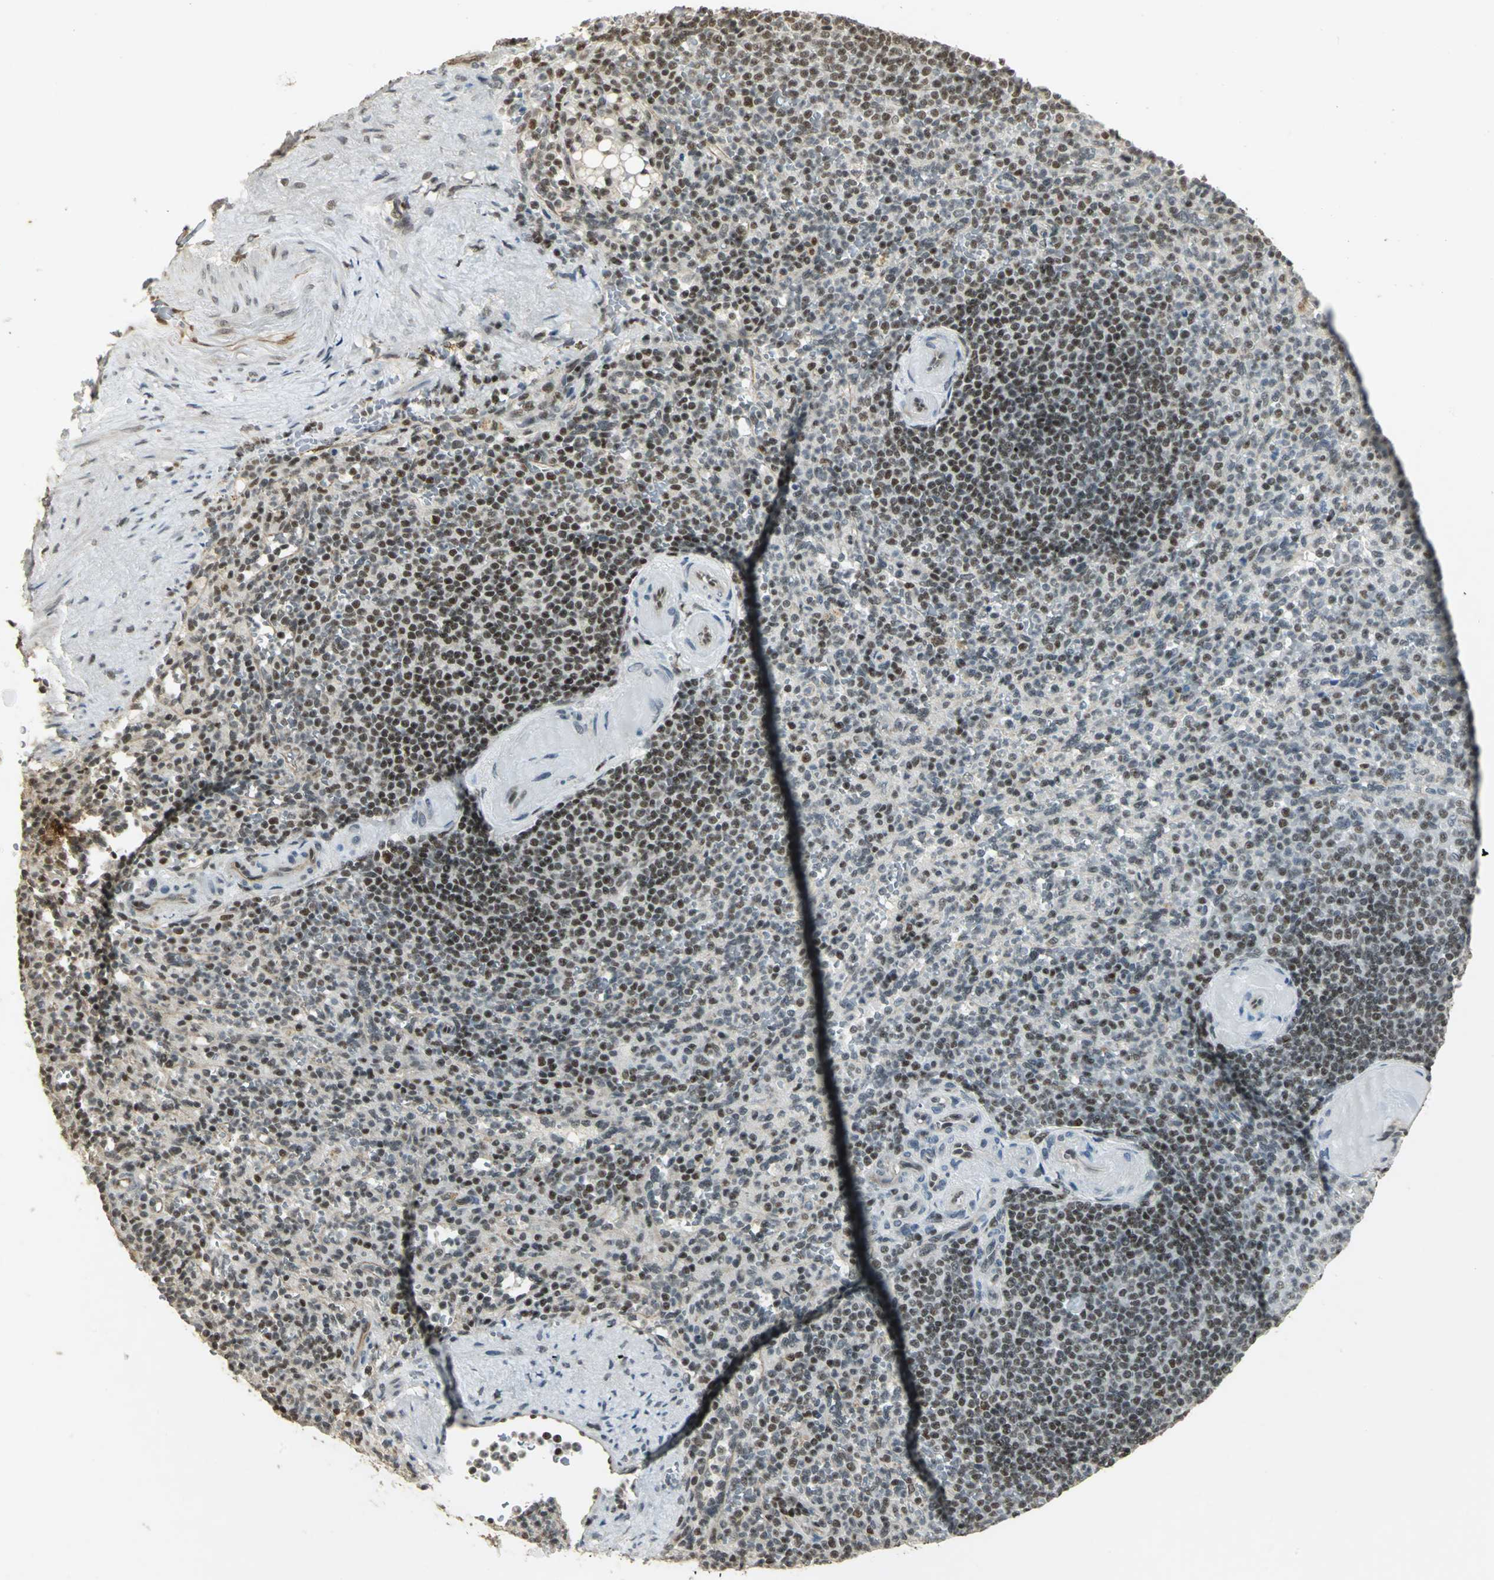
{"staining": {"intensity": "weak", "quantity": "<25%", "location": "nuclear"}, "tissue": "spleen", "cell_type": "Cells in red pulp", "image_type": "normal", "snomed": [{"axis": "morphology", "description": "Normal tissue, NOS"}, {"axis": "topography", "description": "Spleen"}], "caption": "IHC of unremarkable spleen shows no expression in cells in red pulp. (DAB (3,3'-diaminobenzidine) IHC, high magnification).", "gene": "ELF1", "patient": {"sex": "female", "age": 74}}